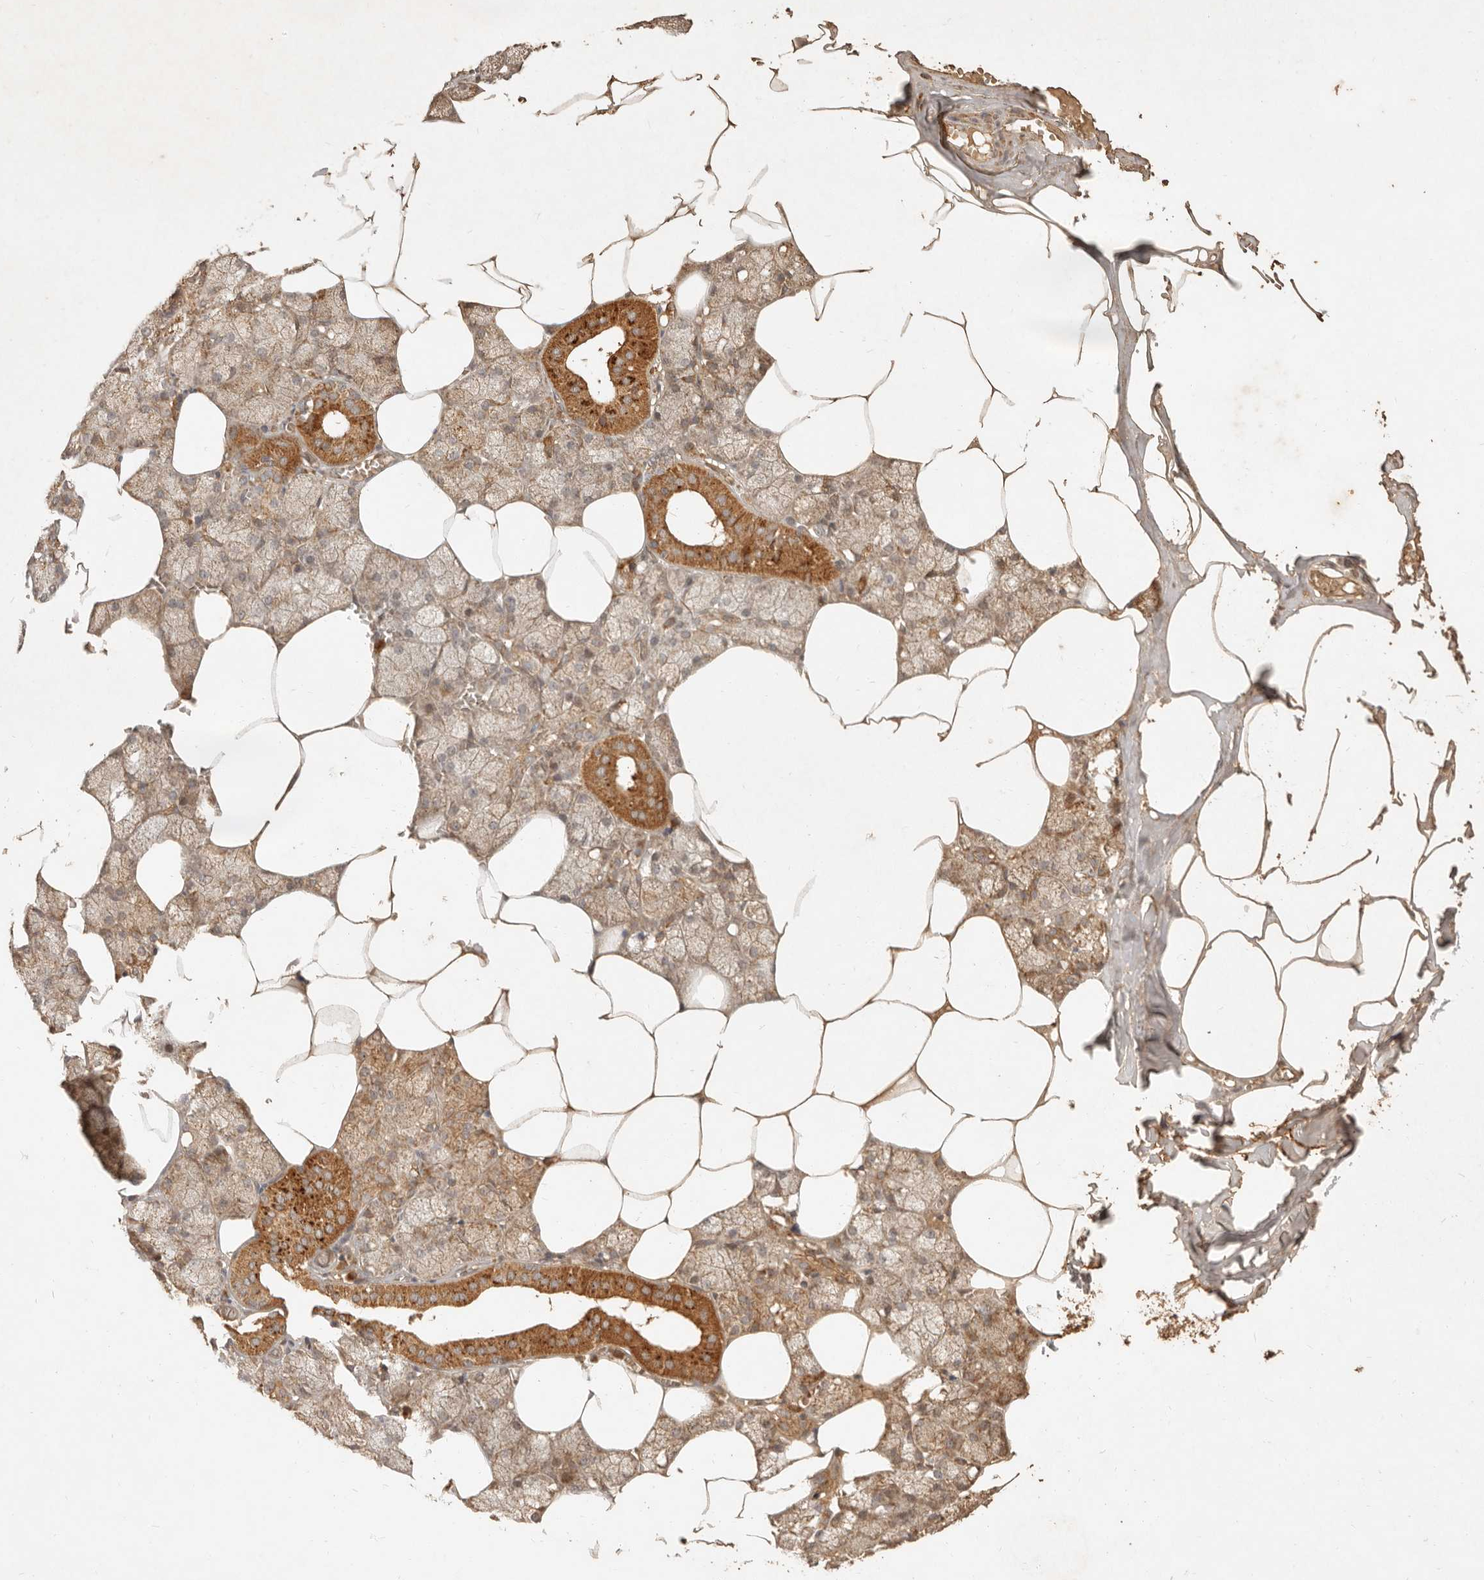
{"staining": {"intensity": "strong", "quantity": ">75%", "location": "cytoplasmic/membranous"}, "tissue": "salivary gland", "cell_type": "Glandular cells", "image_type": "normal", "snomed": [{"axis": "morphology", "description": "Normal tissue, NOS"}, {"axis": "topography", "description": "Salivary gland"}], "caption": "Protein staining by immunohistochemistry demonstrates strong cytoplasmic/membranous positivity in approximately >75% of glandular cells in unremarkable salivary gland.", "gene": "CLEC4C", "patient": {"sex": "male", "age": 62}}